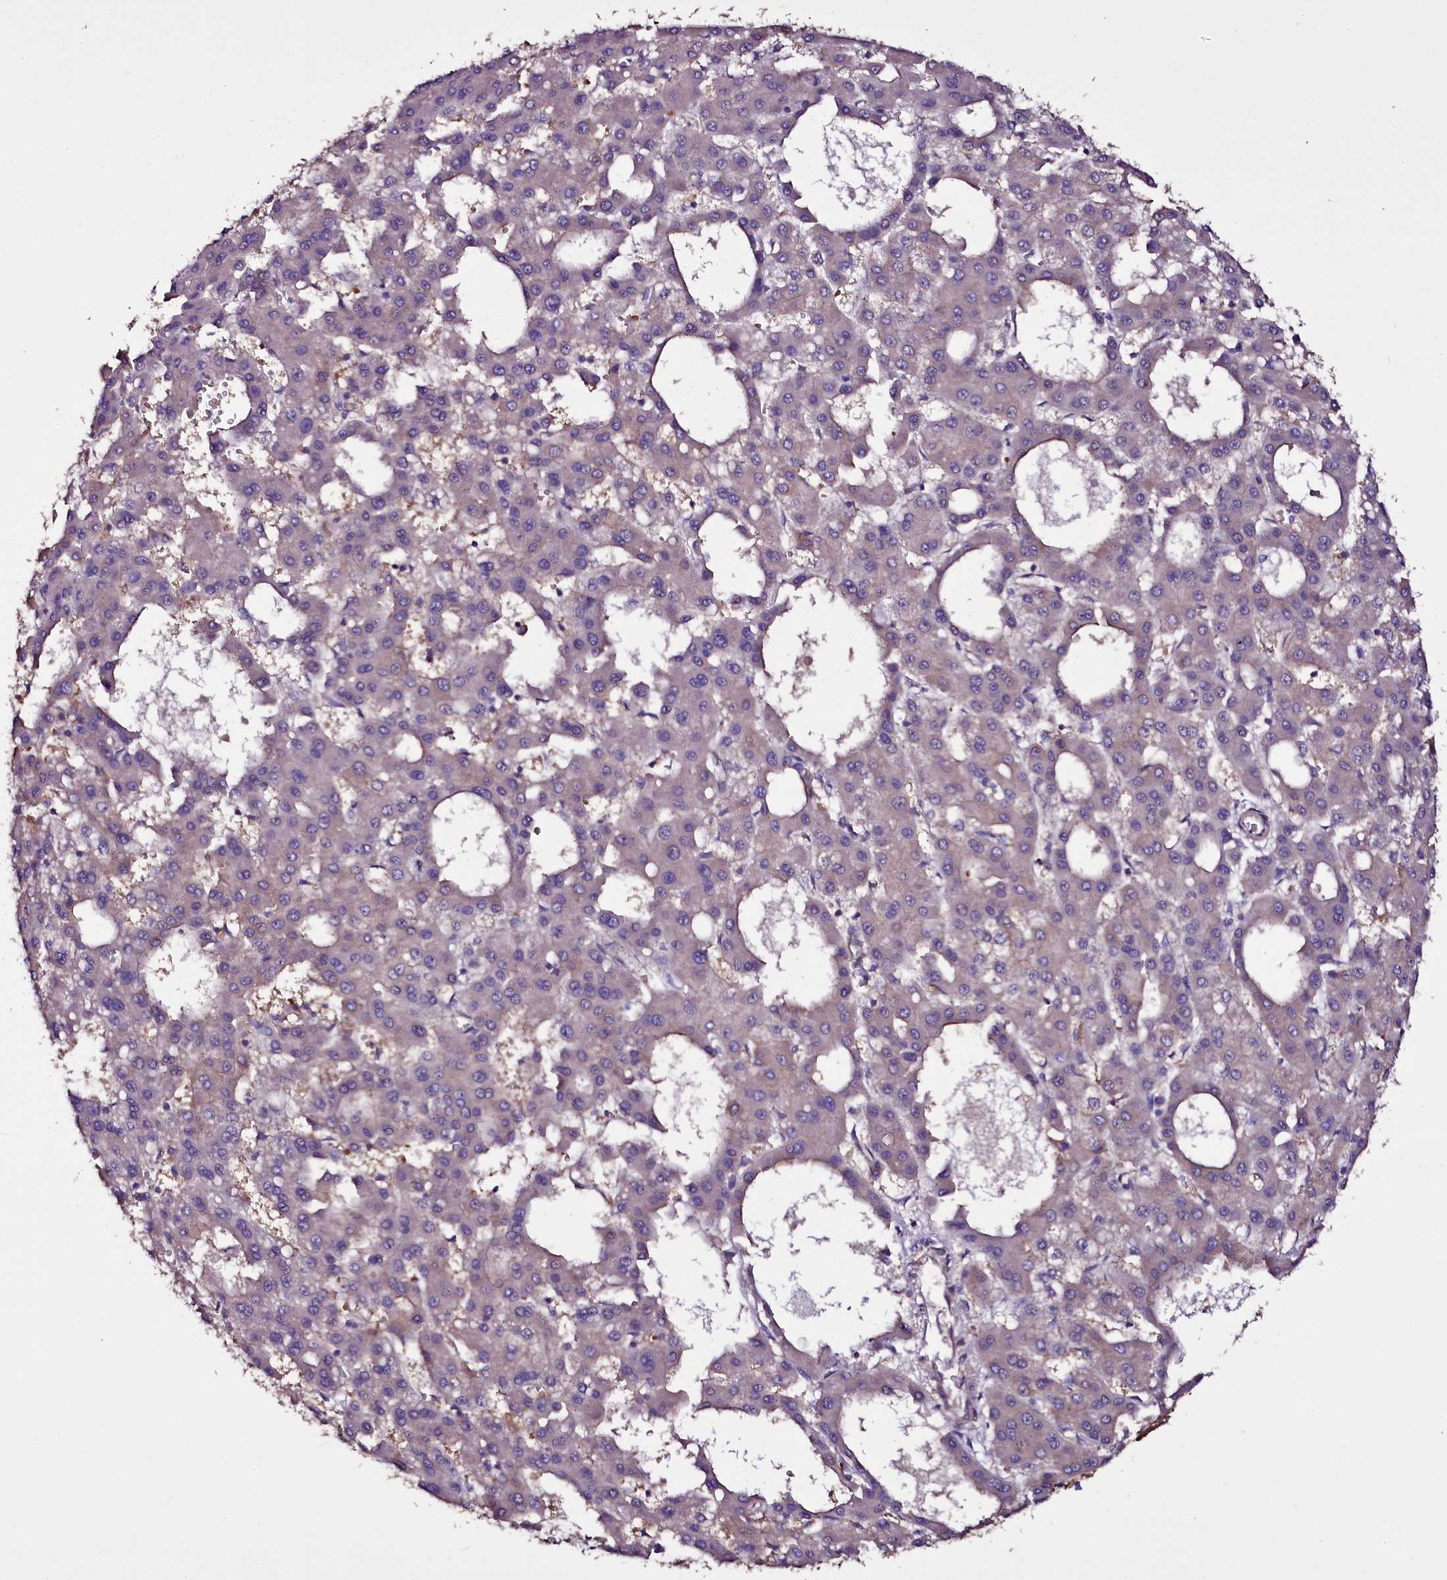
{"staining": {"intensity": "weak", "quantity": "<25%", "location": "cytoplasmic/membranous"}, "tissue": "liver cancer", "cell_type": "Tumor cells", "image_type": "cancer", "snomed": [{"axis": "morphology", "description": "Carcinoma, Hepatocellular, NOS"}, {"axis": "topography", "description": "Liver"}], "caption": "Photomicrograph shows no protein expression in tumor cells of hepatocellular carcinoma (liver) tissue.", "gene": "MEX3C", "patient": {"sex": "male", "age": 47}}